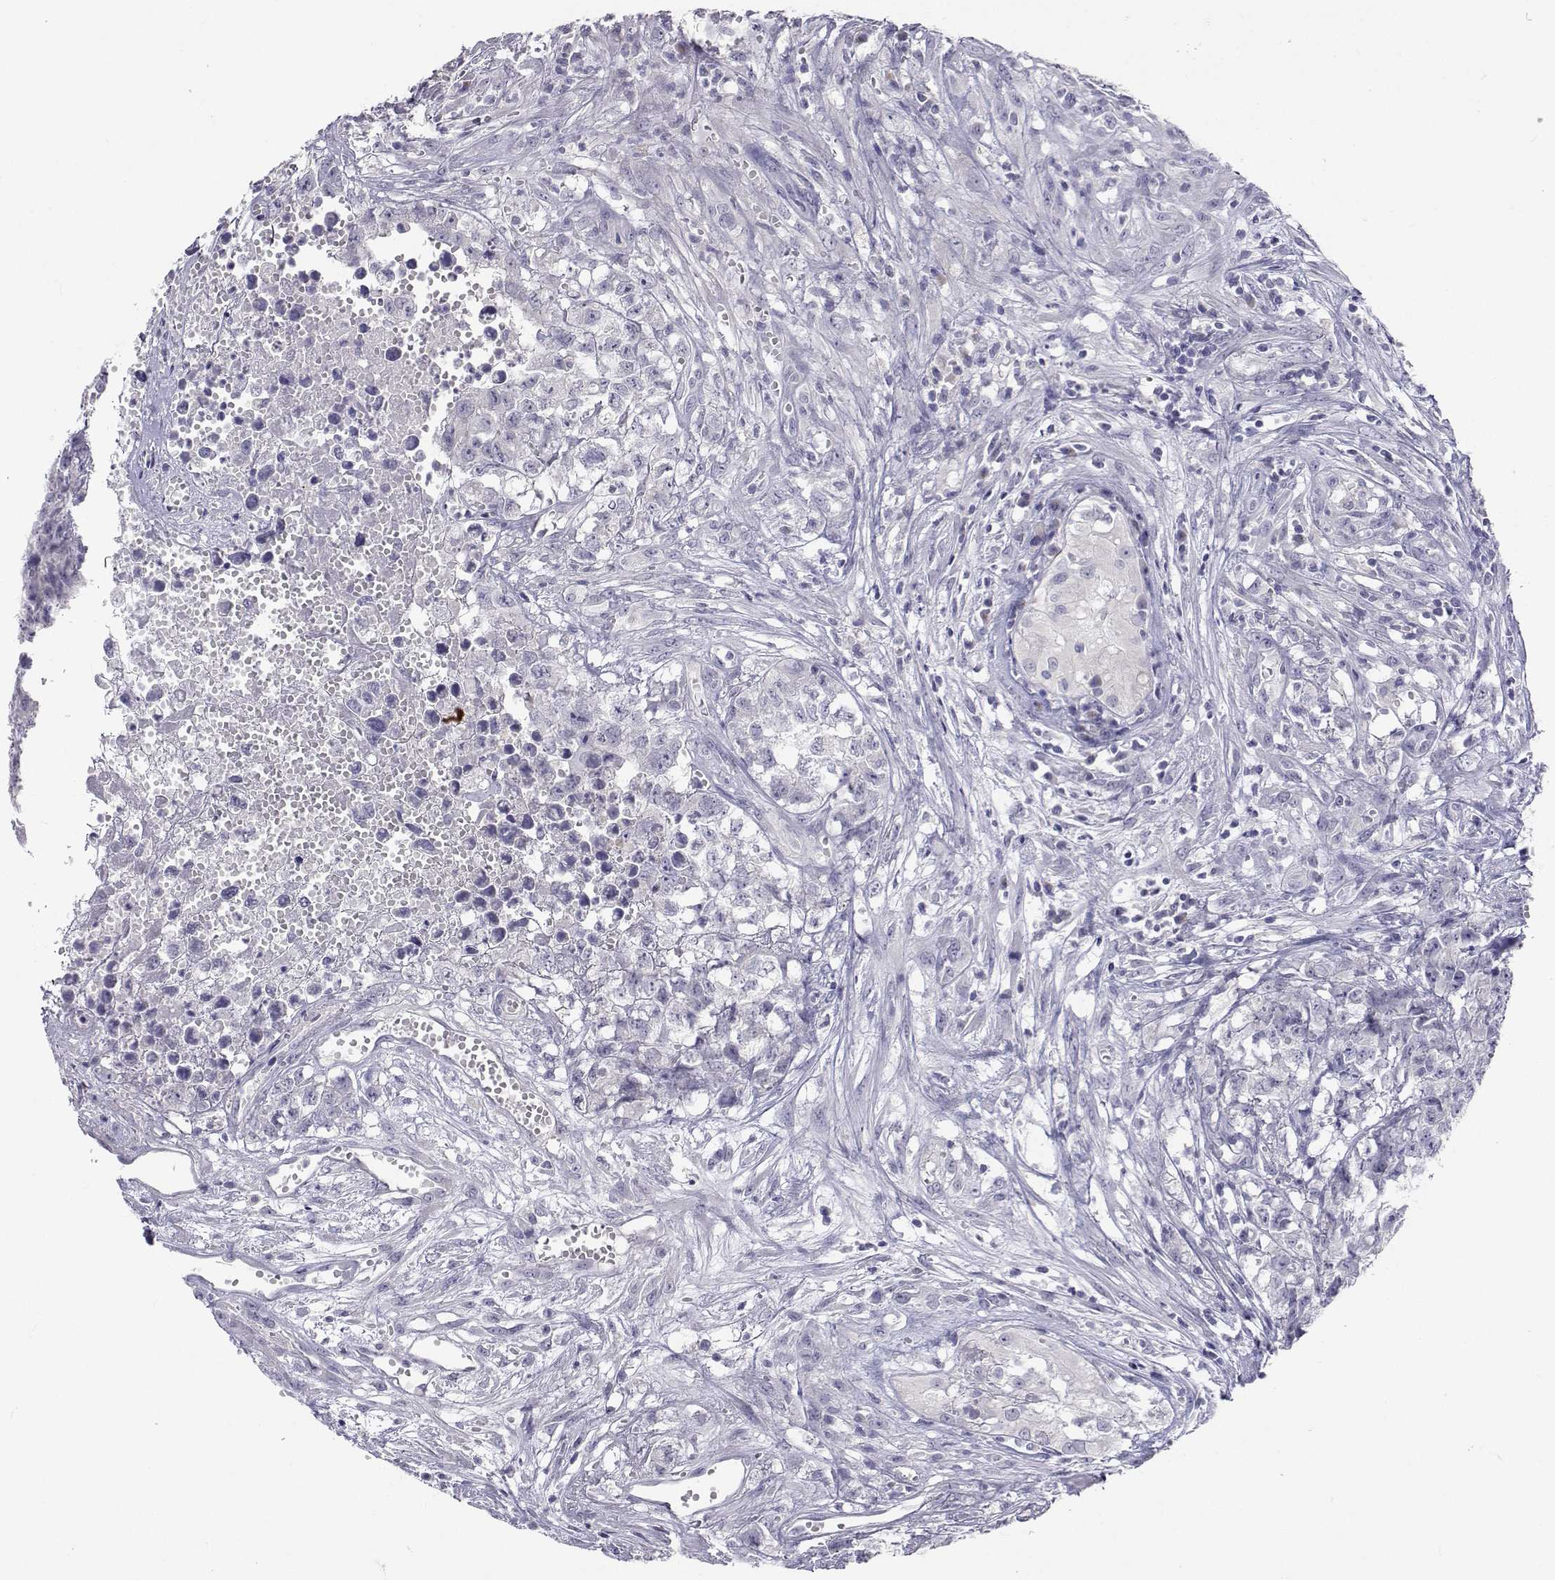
{"staining": {"intensity": "negative", "quantity": "none", "location": "none"}, "tissue": "testis cancer", "cell_type": "Tumor cells", "image_type": "cancer", "snomed": [{"axis": "morphology", "description": "Seminoma, NOS"}, {"axis": "morphology", "description": "Carcinoma, Embryonal, NOS"}, {"axis": "topography", "description": "Testis"}], "caption": "Immunohistochemistry (IHC) micrograph of neoplastic tissue: human testis seminoma stained with DAB (3,3'-diaminobenzidine) shows no significant protein expression in tumor cells.", "gene": "SLC6A3", "patient": {"sex": "male", "age": 22}}